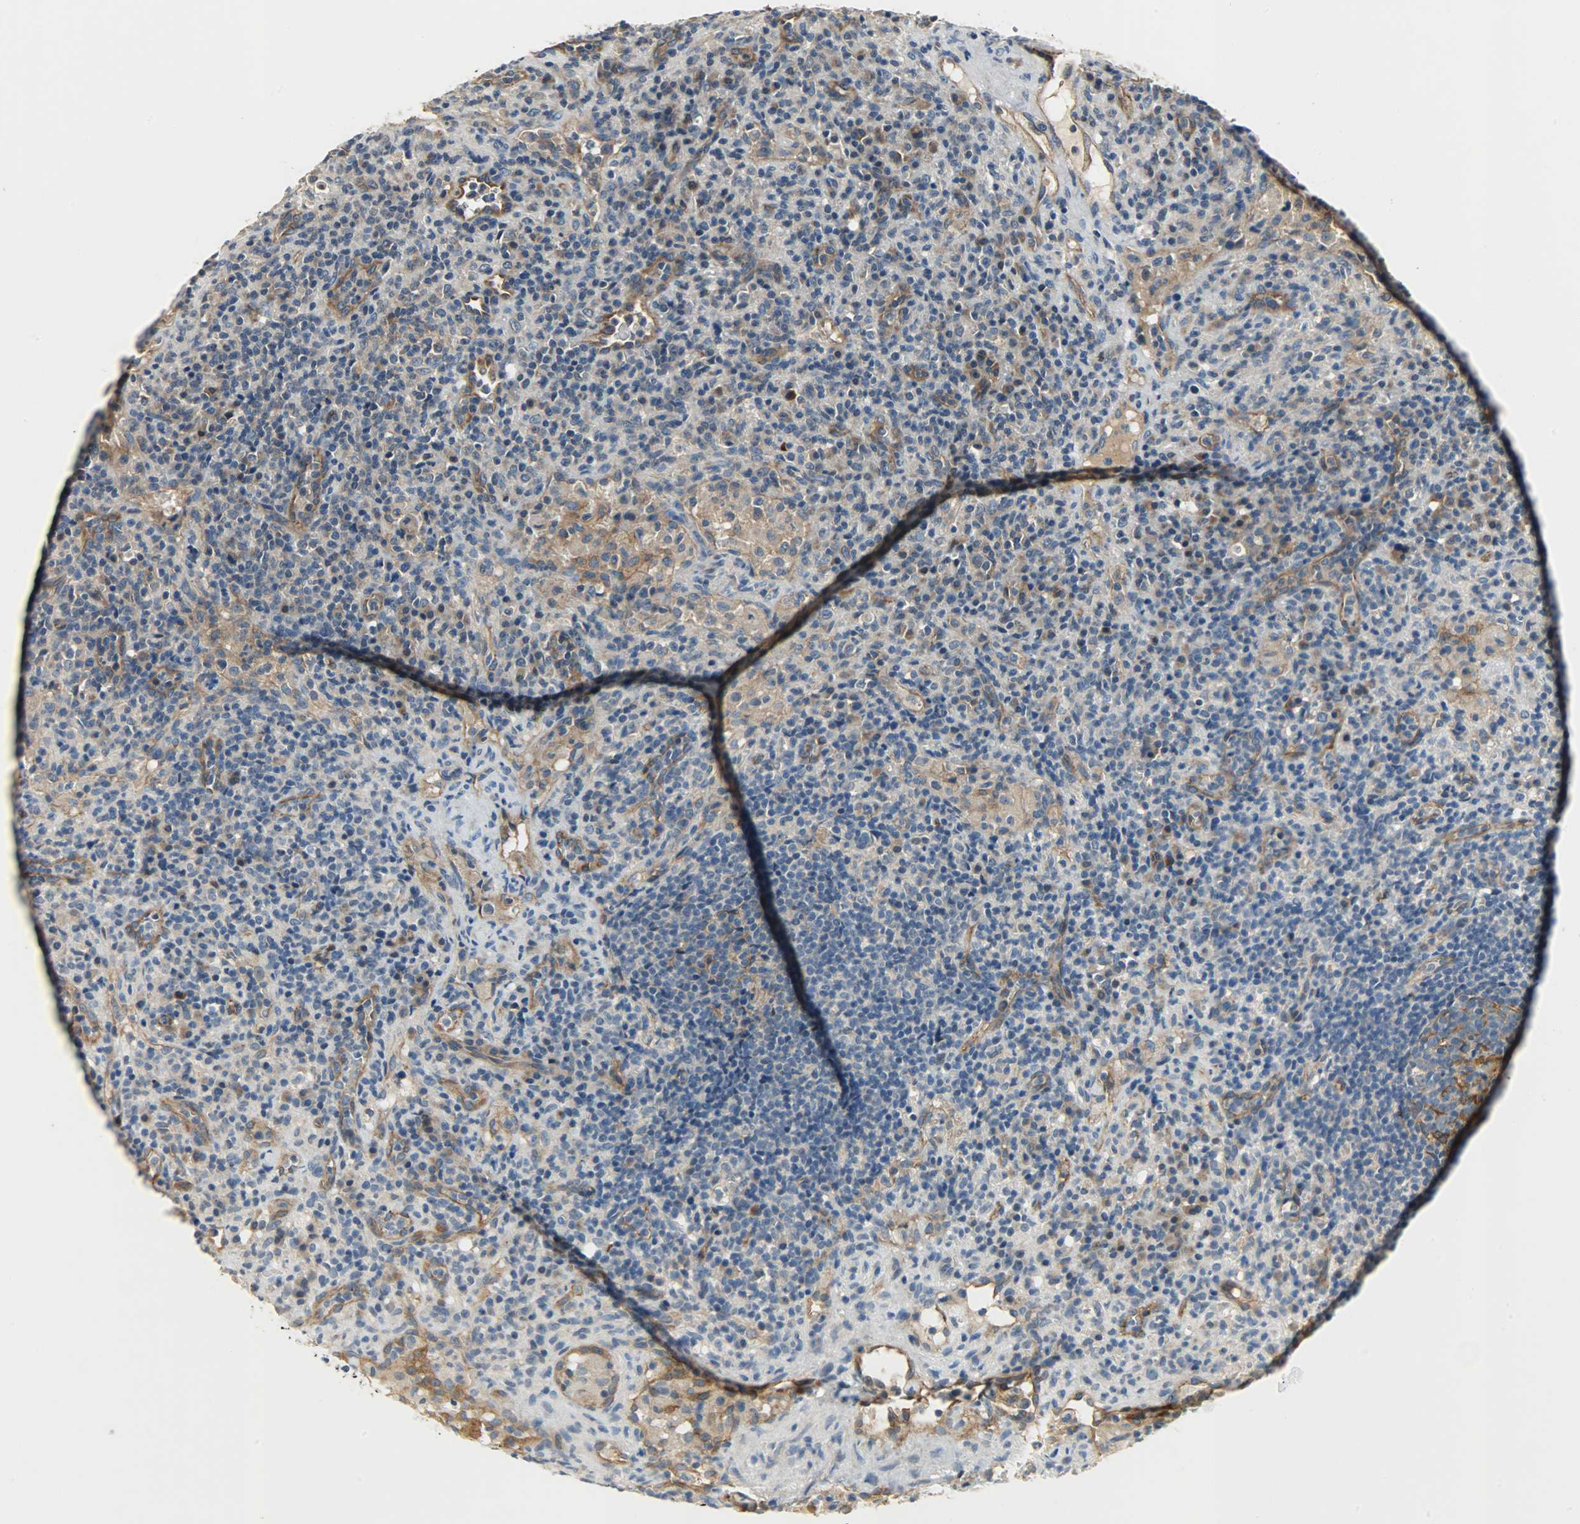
{"staining": {"intensity": "moderate", "quantity": ">75%", "location": "cytoplasmic/membranous"}, "tissue": "lymphoma", "cell_type": "Tumor cells", "image_type": "cancer", "snomed": [{"axis": "morphology", "description": "Hodgkin's disease, NOS"}, {"axis": "topography", "description": "Lymph node"}], "caption": "Immunohistochemistry (IHC) micrograph of lymphoma stained for a protein (brown), which shows medium levels of moderate cytoplasmic/membranous positivity in about >75% of tumor cells.", "gene": "KIAA1217", "patient": {"sex": "male", "age": 65}}